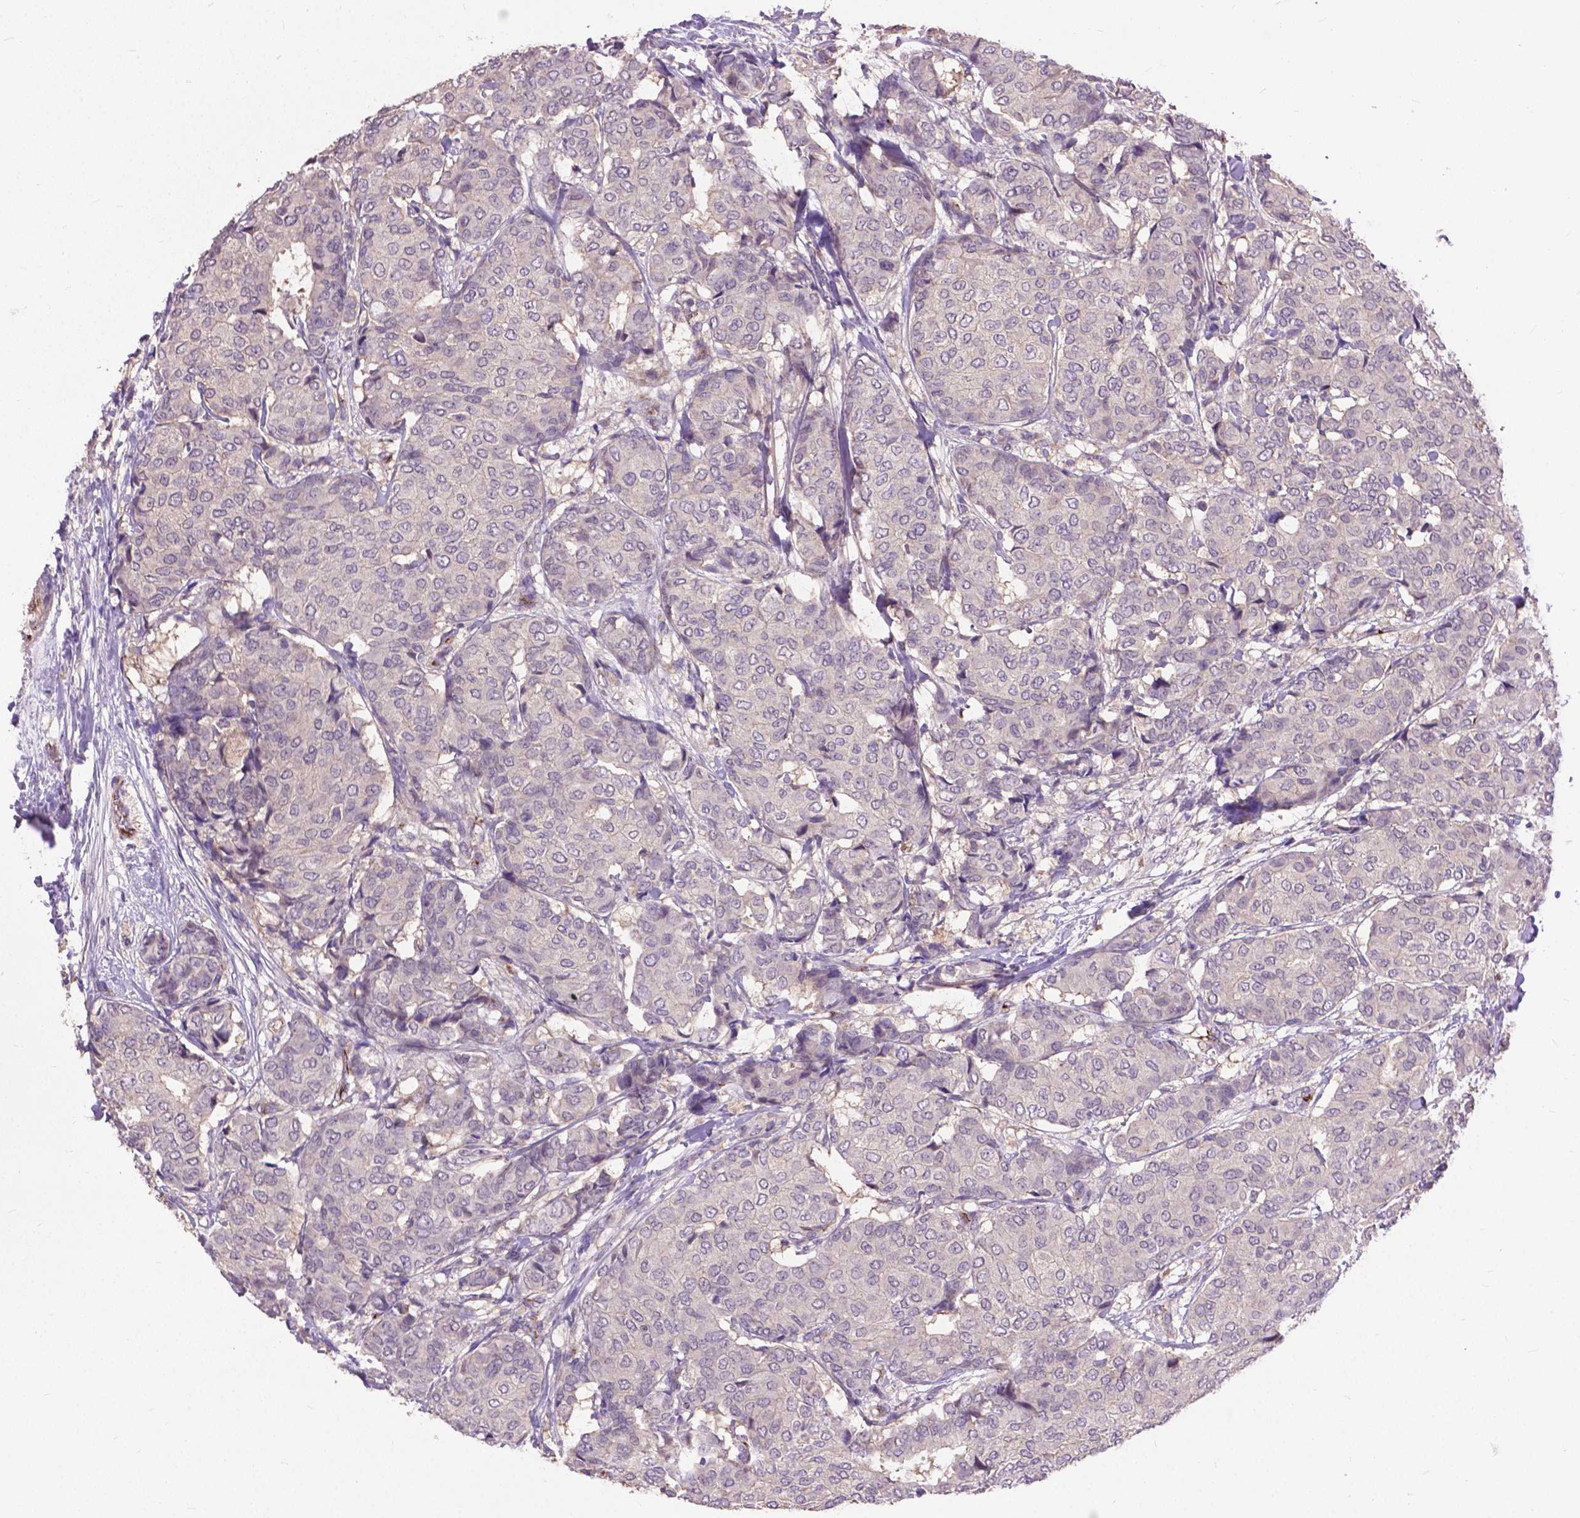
{"staining": {"intensity": "negative", "quantity": "none", "location": "none"}, "tissue": "breast cancer", "cell_type": "Tumor cells", "image_type": "cancer", "snomed": [{"axis": "morphology", "description": "Duct carcinoma"}, {"axis": "topography", "description": "Breast"}], "caption": "DAB immunohistochemical staining of human breast cancer (invasive ductal carcinoma) displays no significant staining in tumor cells.", "gene": "ZNF337", "patient": {"sex": "female", "age": 75}}